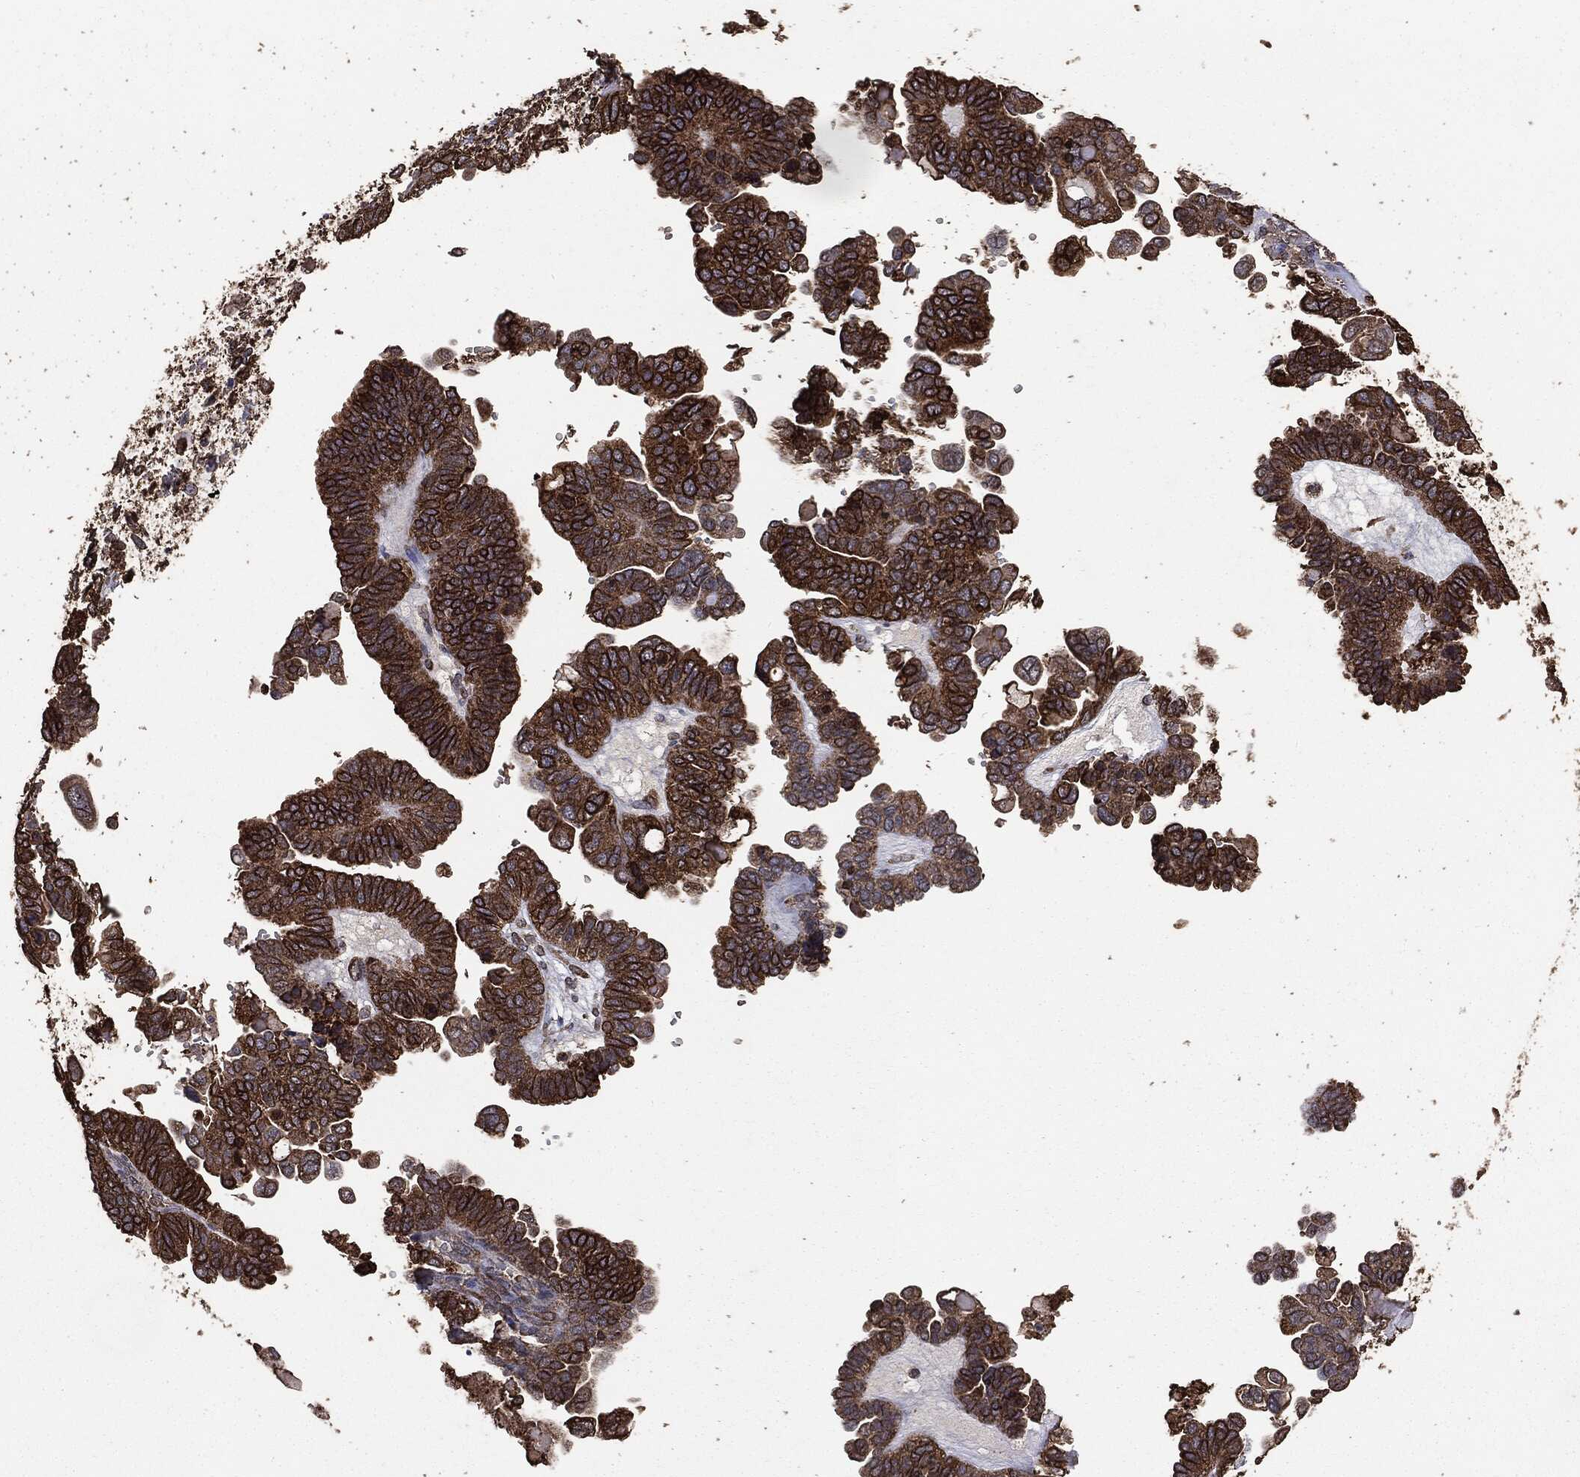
{"staining": {"intensity": "strong", "quantity": ">75%", "location": "cytoplasmic/membranous"}, "tissue": "ovarian cancer", "cell_type": "Tumor cells", "image_type": "cancer", "snomed": [{"axis": "morphology", "description": "Cystadenocarcinoma, serous, NOS"}, {"axis": "topography", "description": "Ovary"}], "caption": "Immunohistochemical staining of ovarian serous cystadenocarcinoma shows high levels of strong cytoplasmic/membranous protein expression in about >75% of tumor cells.", "gene": "MTOR", "patient": {"sex": "female", "age": 51}}